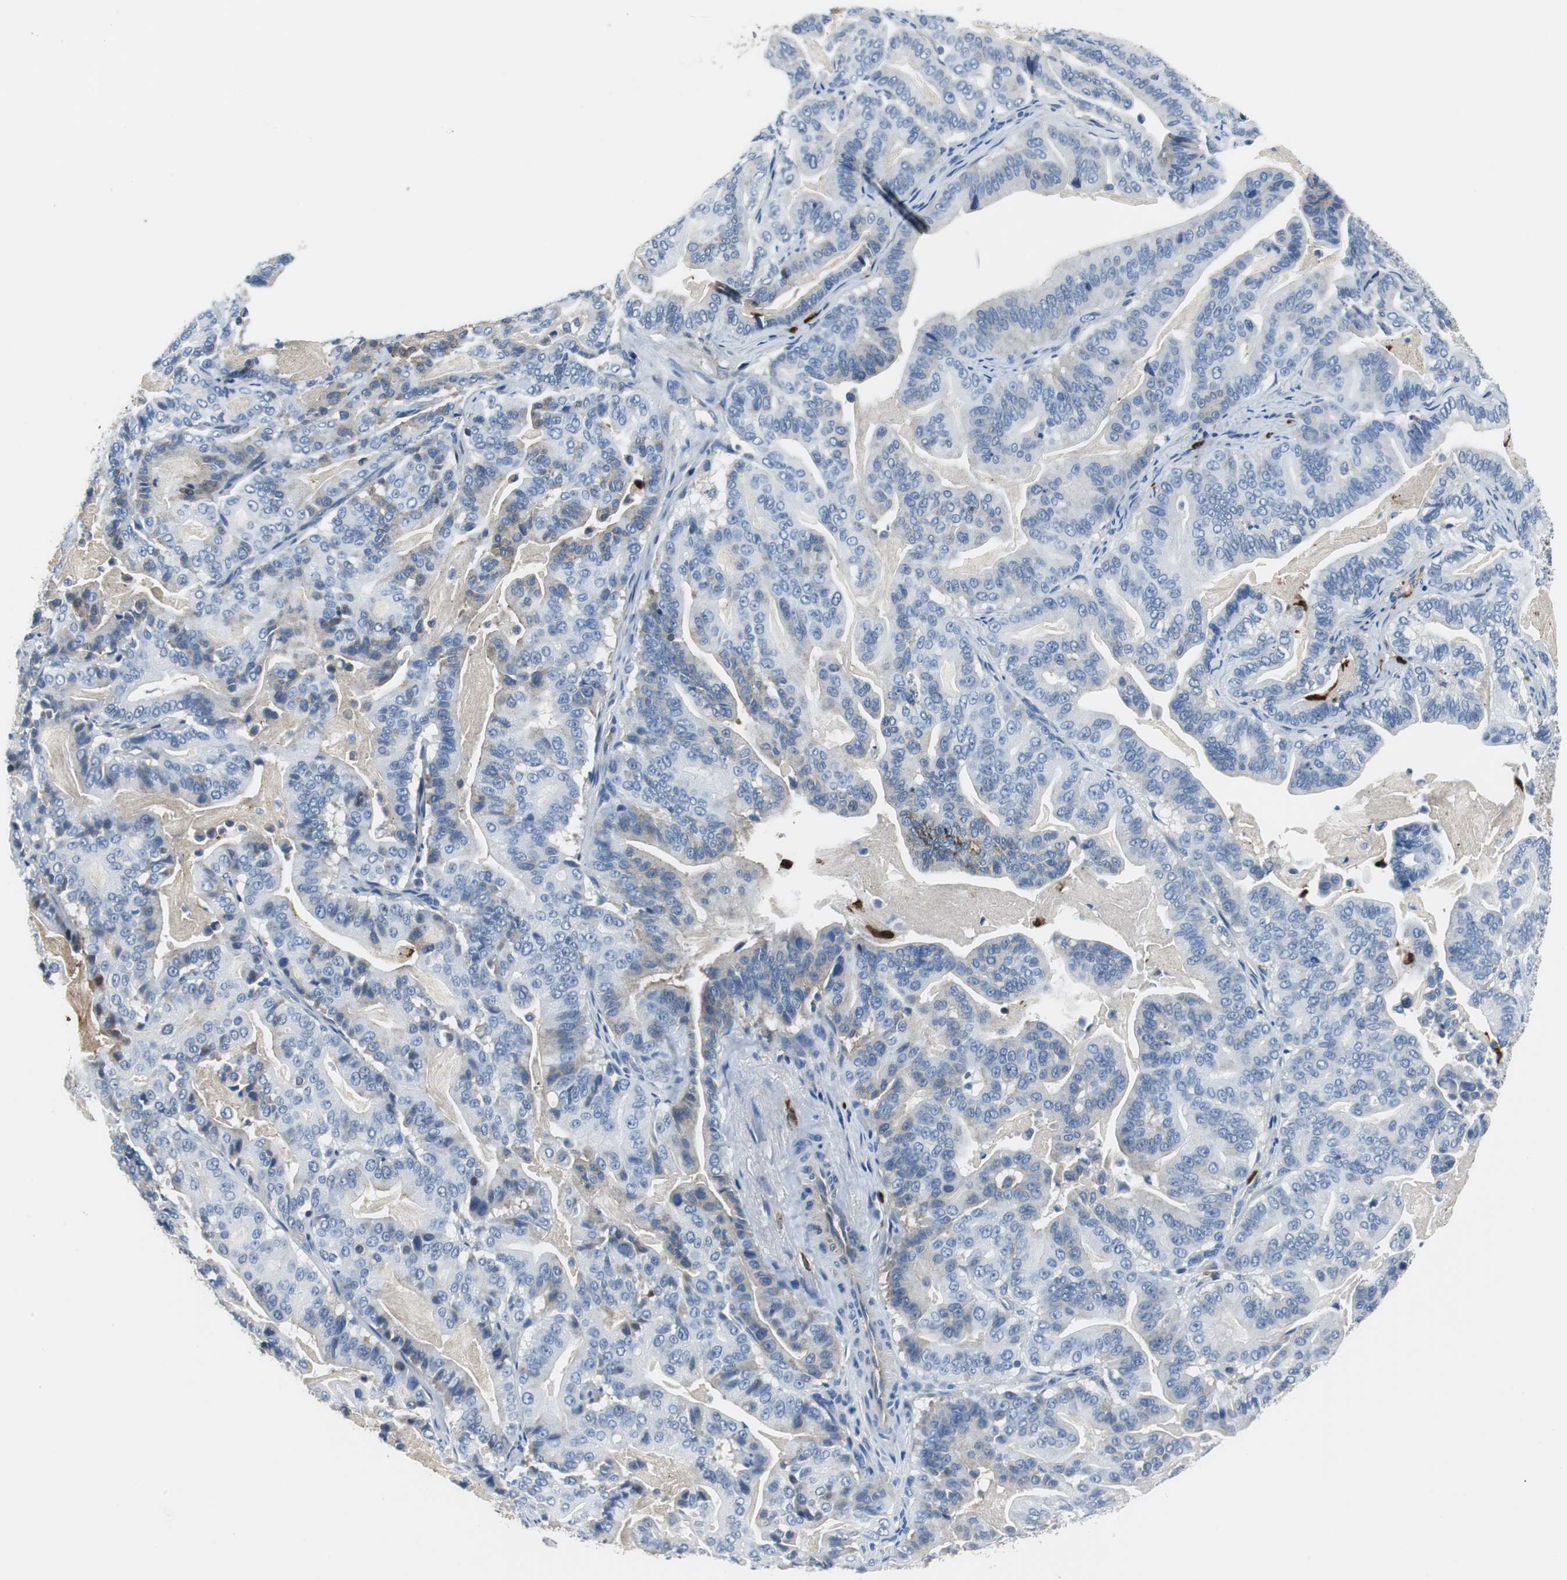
{"staining": {"intensity": "negative", "quantity": "none", "location": "none"}, "tissue": "pancreatic cancer", "cell_type": "Tumor cells", "image_type": "cancer", "snomed": [{"axis": "morphology", "description": "Adenocarcinoma, NOS"}, {"axis": "topography", "description": "Pancreas"}], "caption": "High power microscopy photomicrograph of an IHC micrograph of pancreatic cancer, revealing no significant positivity in tumor cells. (Brightfield microscopy of DAB immunohistochemistry at high magnification).", "gene": "ORM1", "patient": {"sex": "male", "age": 63}}